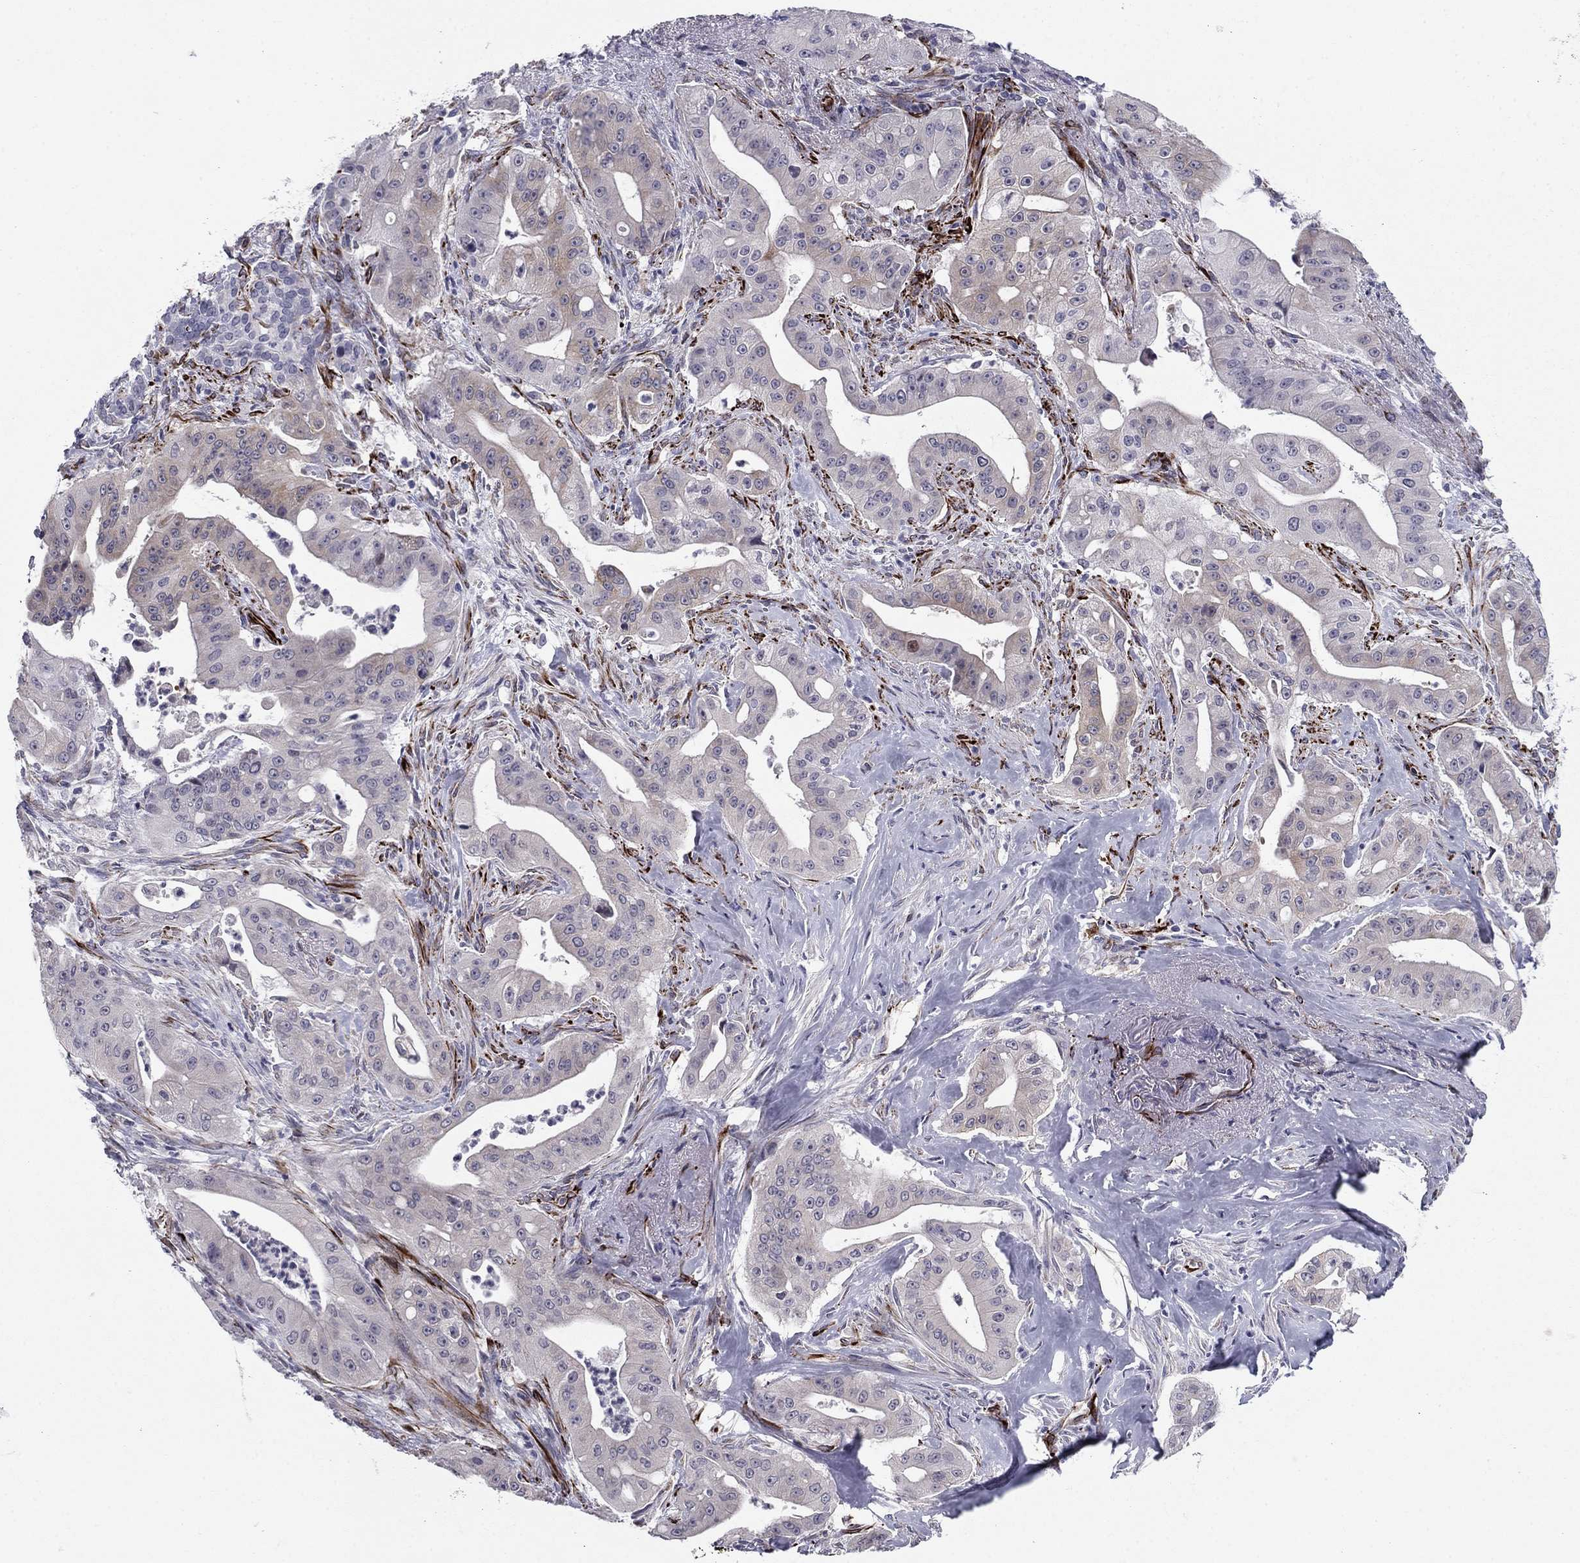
{"staining": {"intensity": "weak", "quantity": "<25%", "location": "cytoplasmic/membranous"}, "tissue": "pancreatic cancer", "cell_type": "Tumor cells", "image_type": "cancer", "snomed": [{"axis": "morphology", "description": "Normal tissue, NOS"}, {"axis": "morphology", "description": "Inflammation, NOS"}, {"axis": "morphology", "description": "Adenocarcinoma, NOS"}, {"axis": "topography", "description": "Pancreas"}], "caption": "Adenocarcinoma (pancreatic) stained for a protein using IHC exhibits no expression tumor cells.", "gene": "ANKS4B", "patient": {"sex": "male", "age": 57}}